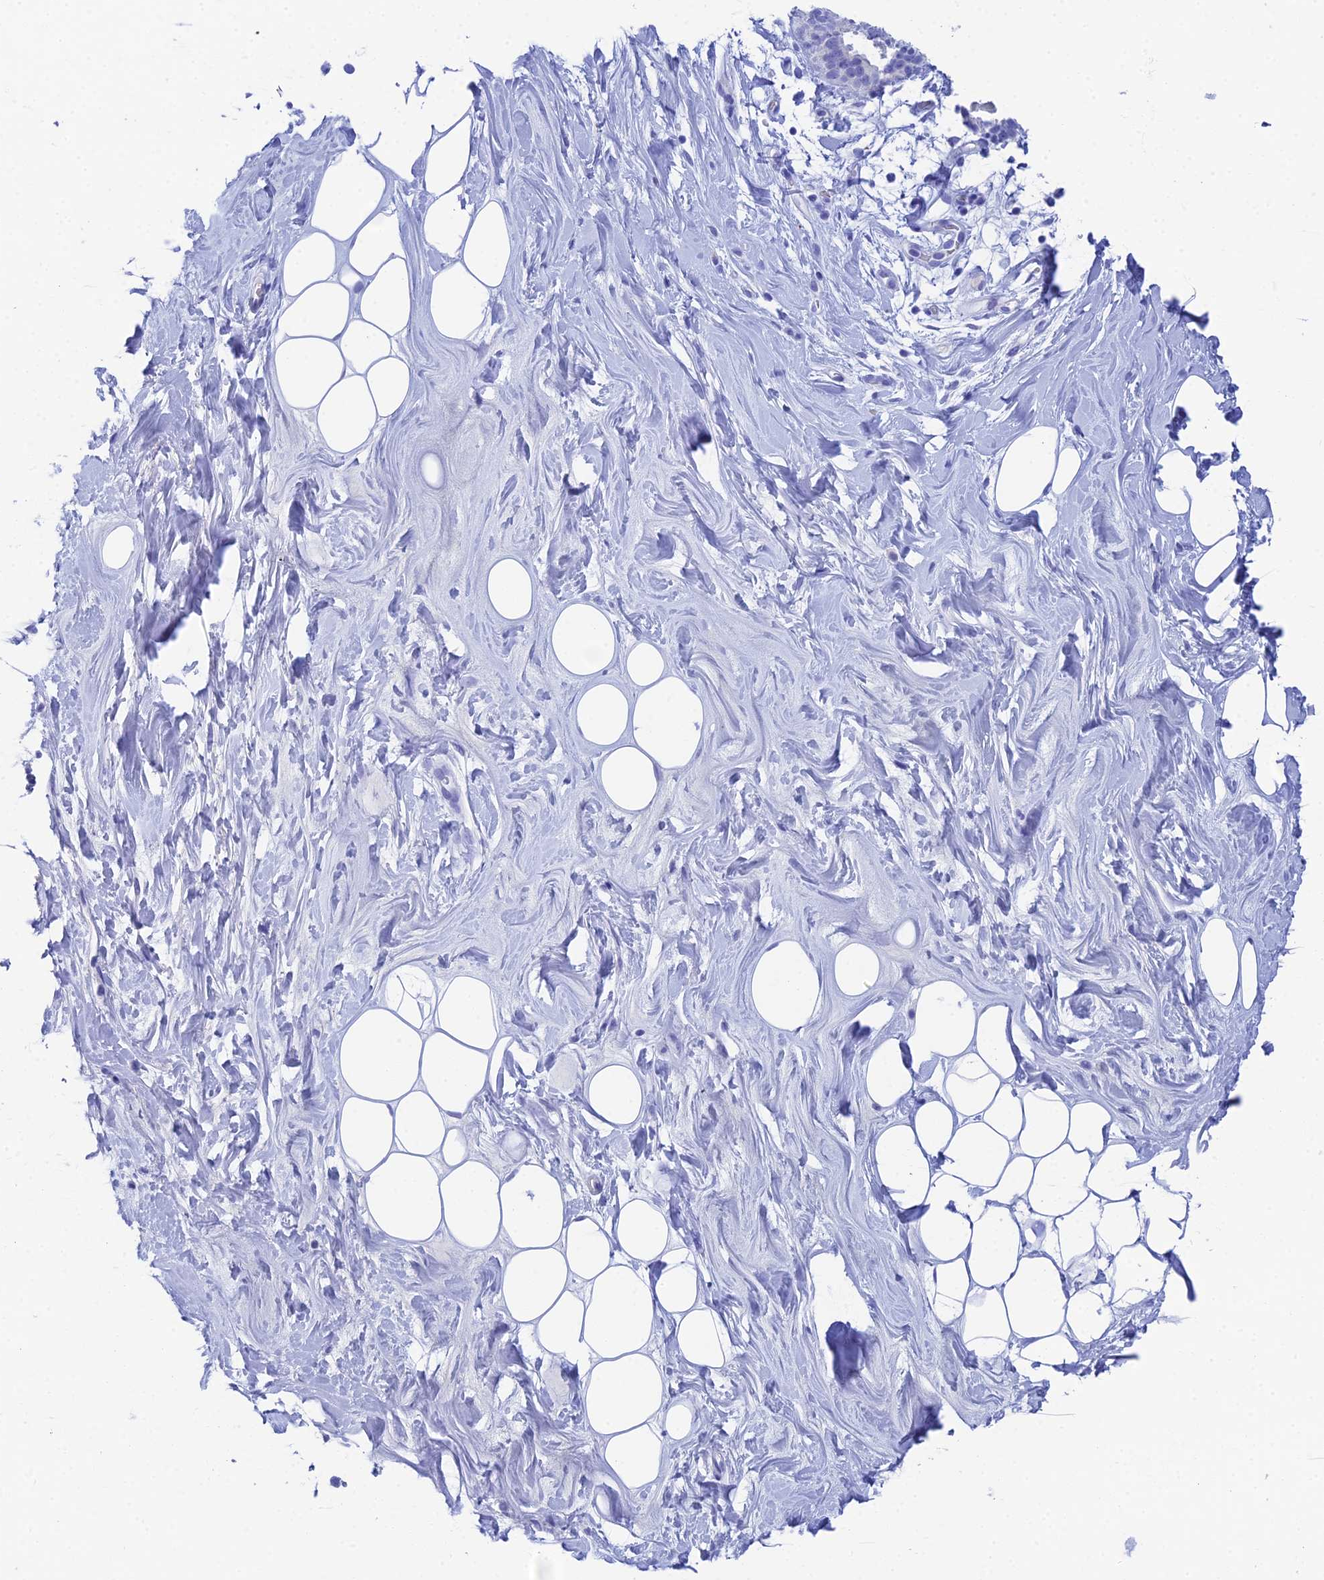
{"staining": {"intensity": "negative", "quantity": "none", "location": "none"}, "tissue": "adipose tissue", "cell_type": "Adipocytes", "image_type": "normal", "snomed": [{"axis": "morphology", "description": "Normal tissue, NOS"}, {"axis": "topography", "description": "Breast"}], "caption": "Adipose tissue stained for a protein using immunohistochemistry (IHC) displays no staining adipocytes.", "gene": "REG1A", "patient": {"sex": "female", "age": 26}}